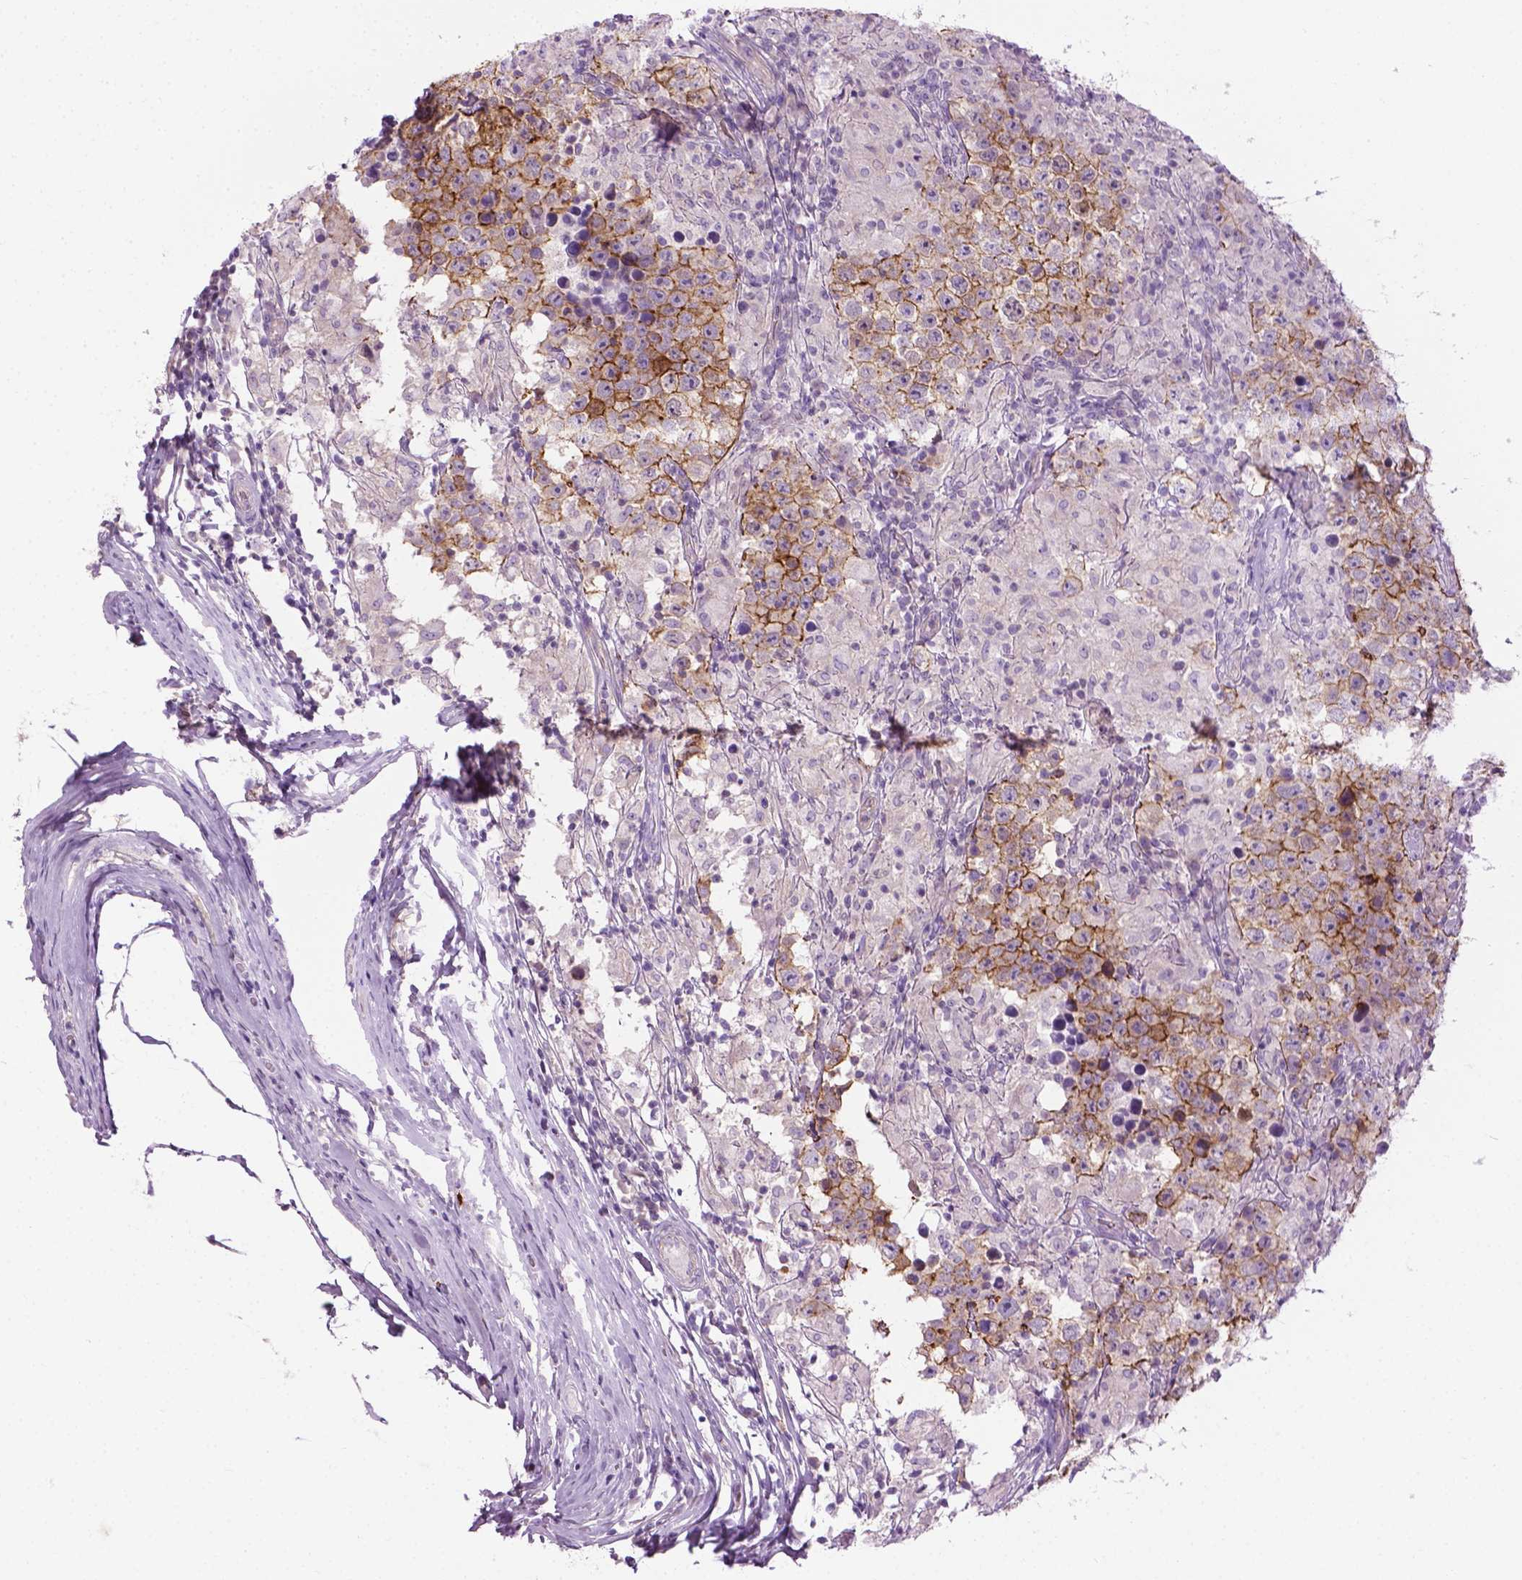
{"staining": {"intensity": "weak", "quantity": "<25%", "location": "cytoplasmic/membranous"}, "tissue": "testis cancer", "cell_type": "Tumor cells", "image_type": "cancer", "snomed": [{"axis": "morphology", "description": "Seminoma, NOS"}, {"axis": "morphology", "description": "Carcinoma, Embryonal, NOS"}, {"axis": "topography", "description": "Testis"}], "caption": "This is an immunohistochemistry photomicrograph of testis cancer (embryonal carcinoma). There is no positivity in tumor cells.", "gene": "SPECC1L", "patient": {"sex": "male", "age": 41}}